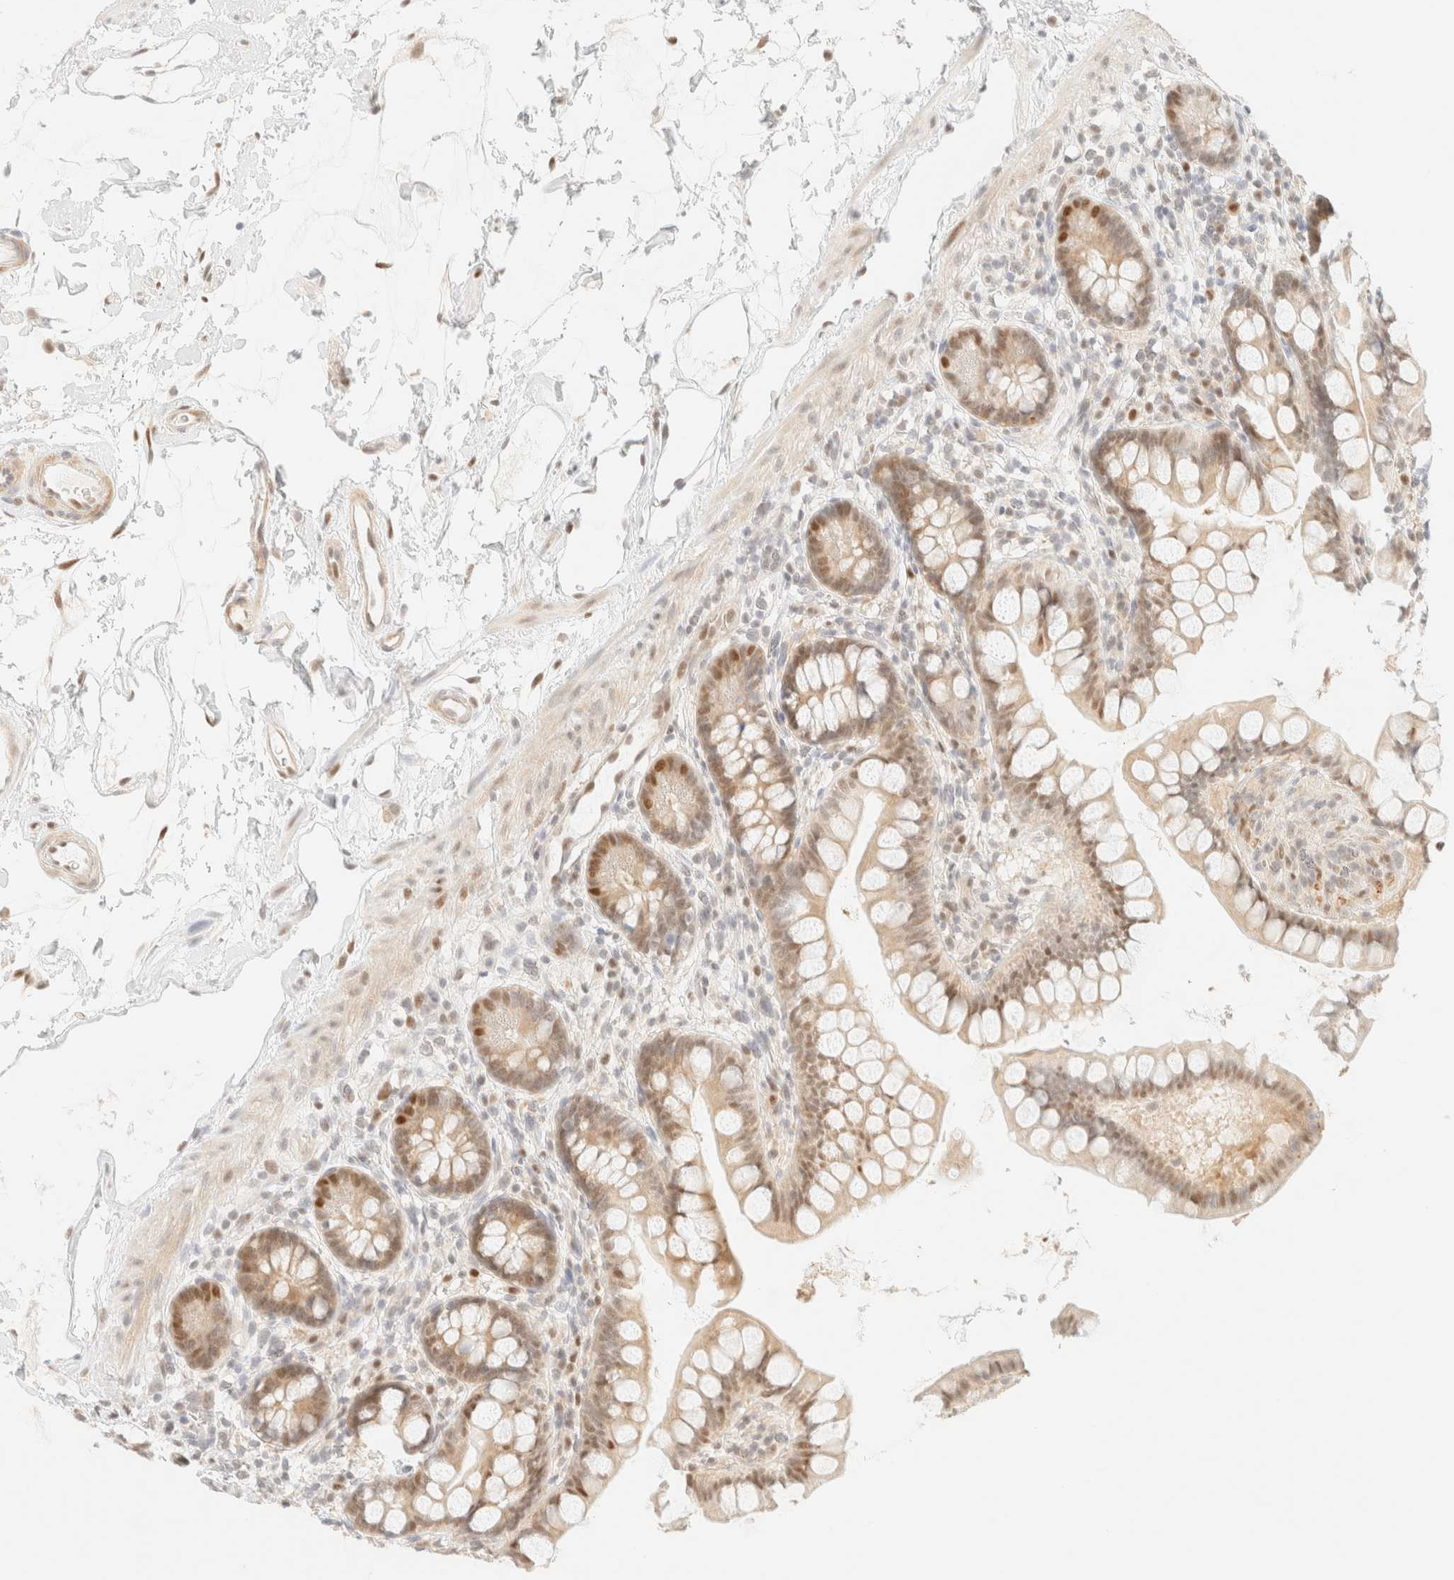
{"staining": {"intensity": "weak", "quantity": "25%-75%", "location": "nuclear"}, "tissue": "small intestine", "cell_type": "Glandular cells", "image_type": "normal", "snomed": [{"axis": "morphology", "description": "Normal tissue, NOS"}, {"axis": "topography", "description": "Small intestine"}], "caption": "Weak nuclear expression for a protein is seen in approximately 25%-75% of glandular cells of unremarkable small intestine using immunohistochemistry (IHC).", "gene": "TSR1", "patient": {"sex": "female", "age": 84}}